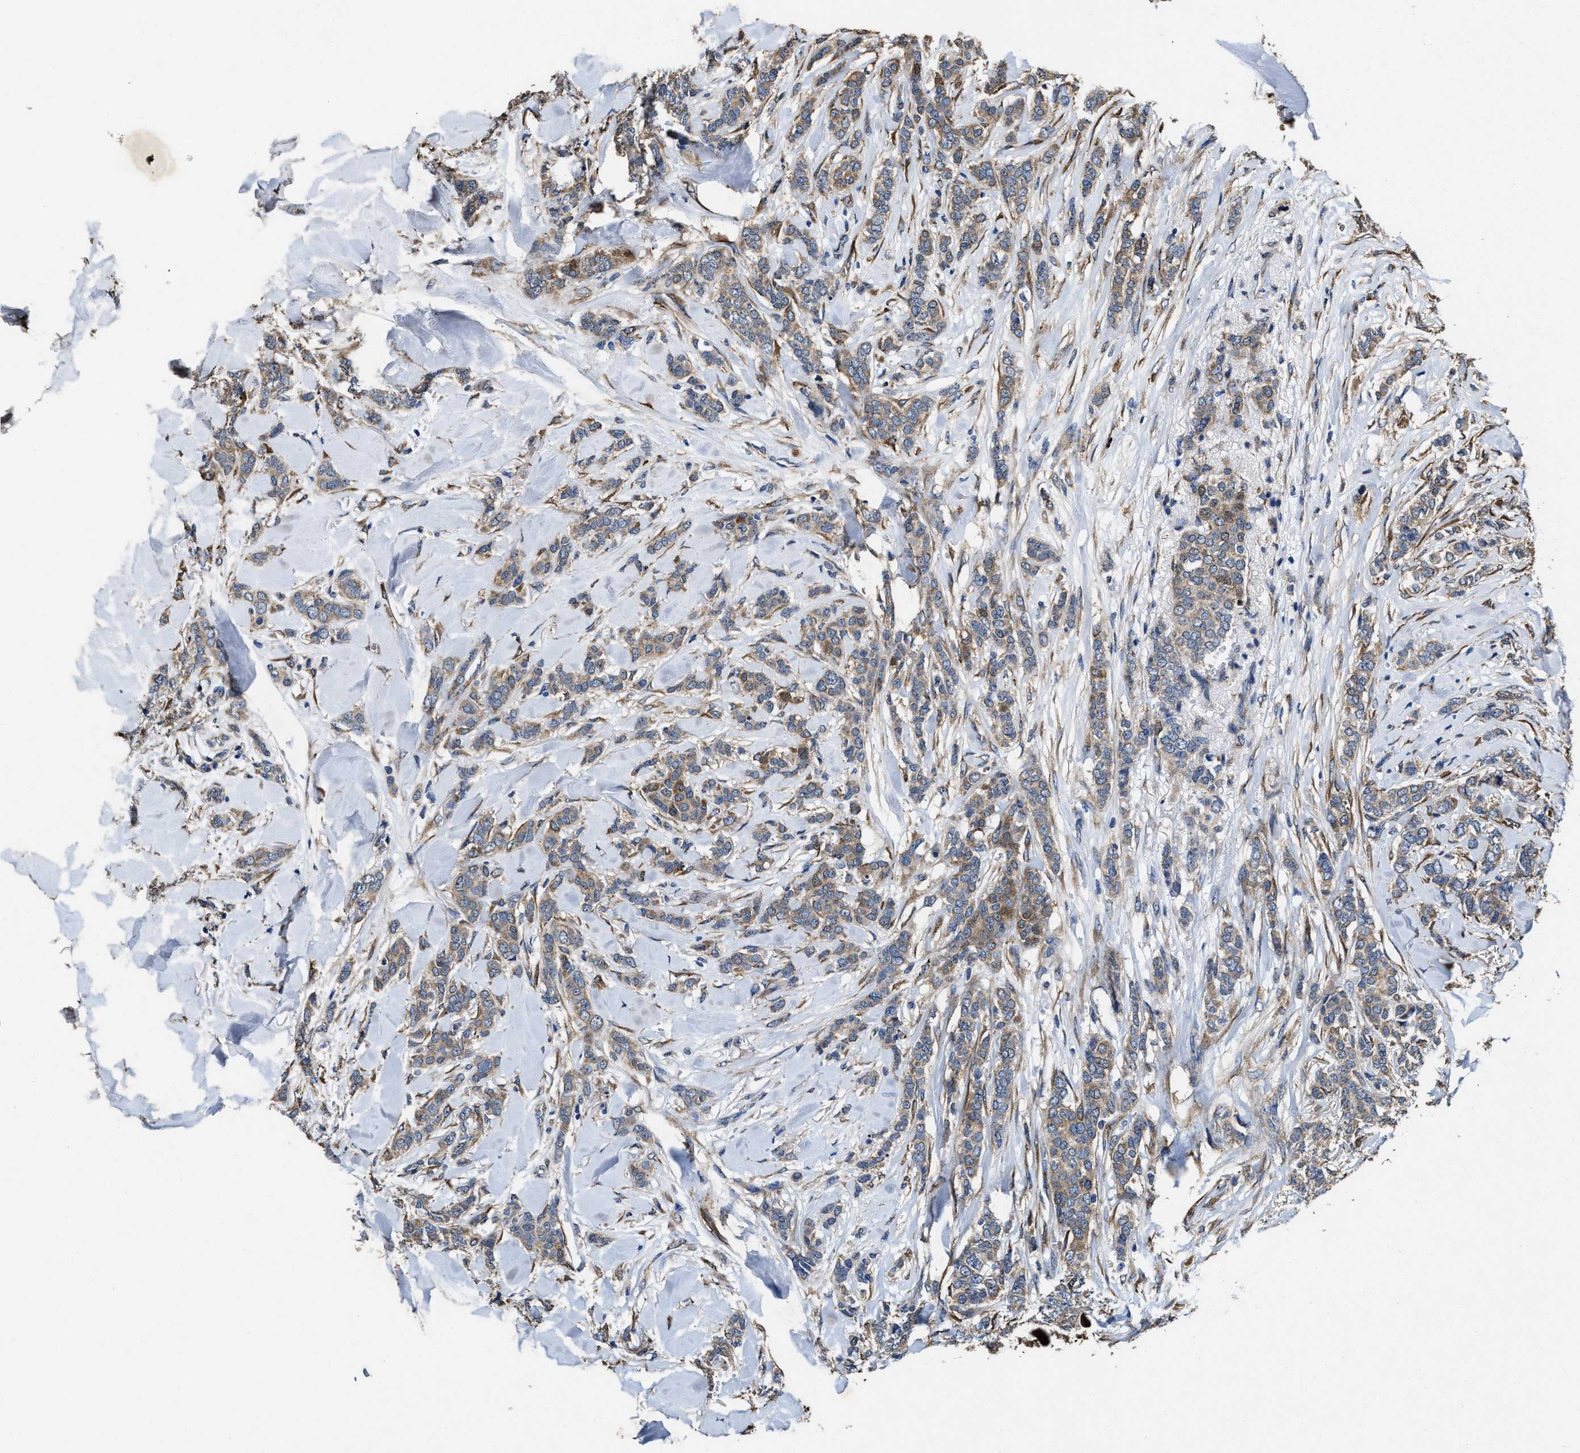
{"staining": {"intensity": "moderate", "quantity": ">75%", "location": "cytoplasmic/membranous"}, "tissue": "breast cancer", "cell_type": "Tumor cells", "image_type": "cancer", "snomed": [{"axis": "morphology", "description": "Lobular carcinoma"}, {"axis": "topography", "description": "Skin"}, {"axis": "topography", "description": "Breast"}], "caption": "This is a histology image of IHC staining of breast cancer (lobular carcinoma), which shows moderate expression in the cytoplasmic/membranous of tumor cells.", "gene": "IDNK", "patient": {"sex": "female", "age": 46}}